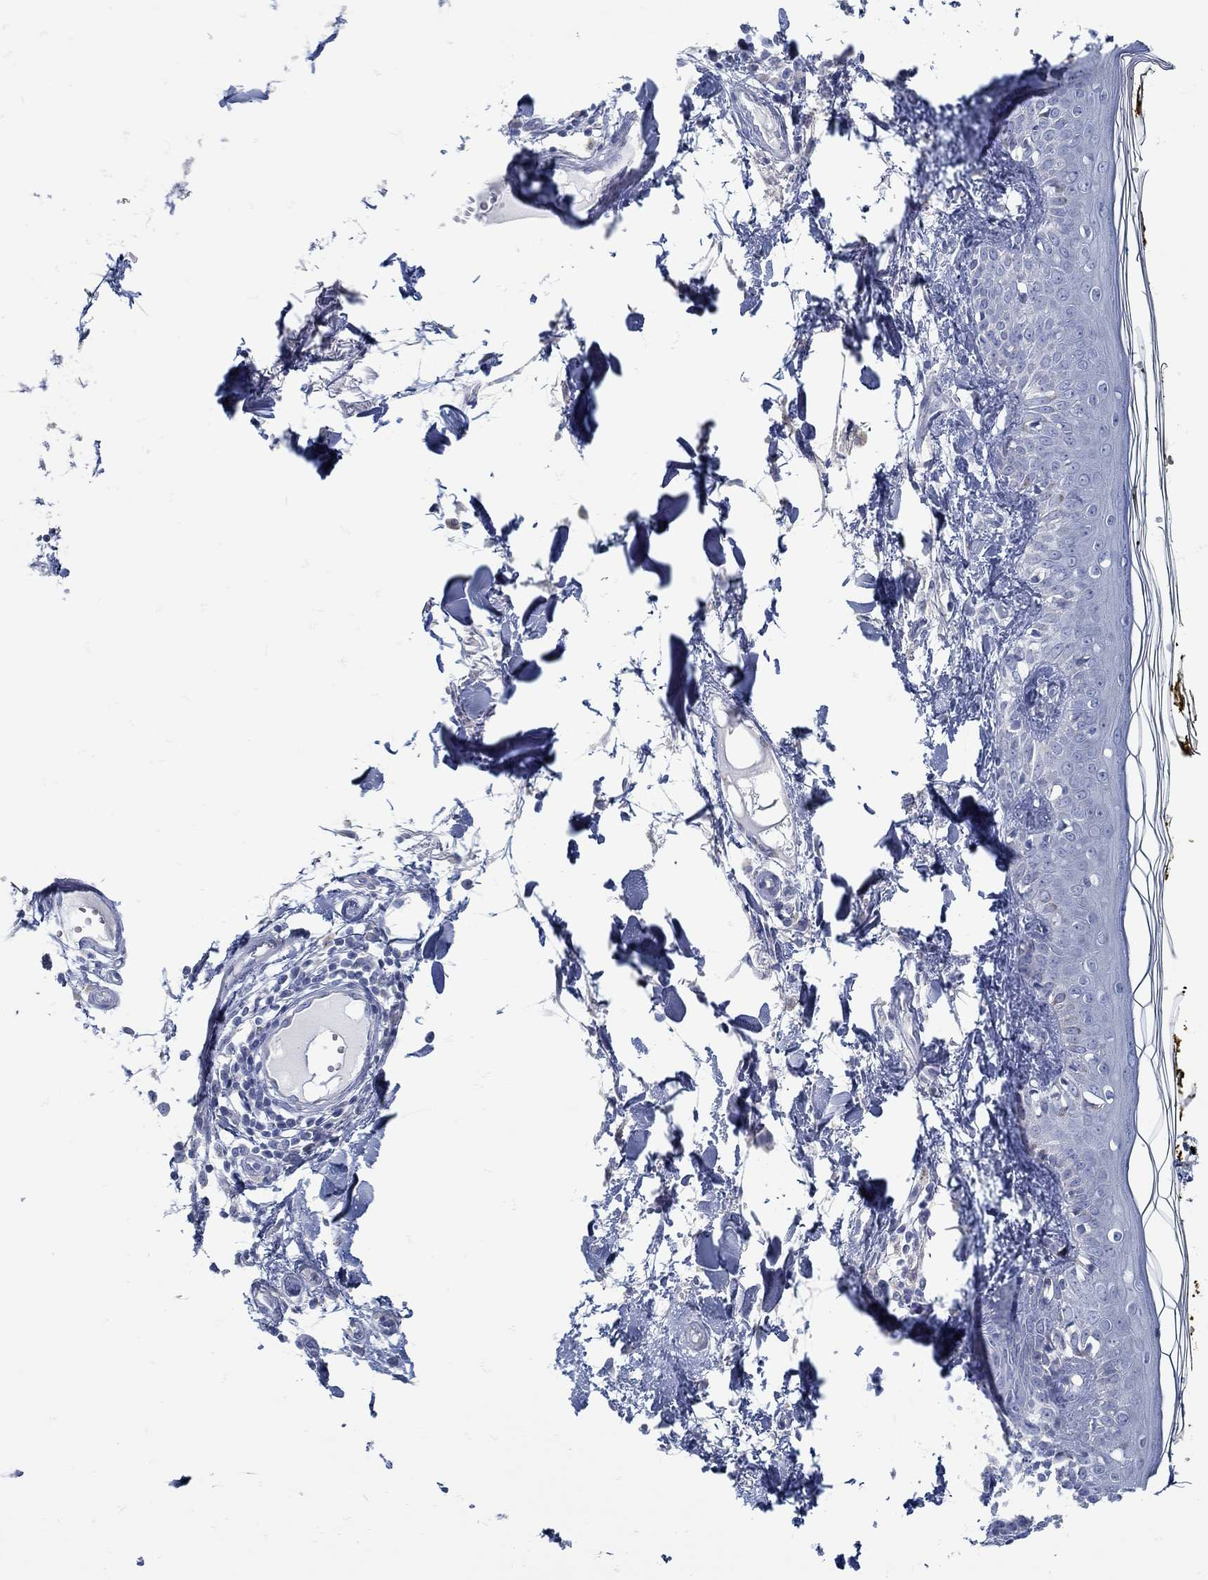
{"staining": {"intensity": "negative", "quantity": "none", "location": "none"}, "tissue": "skin", "cell_type": "Fibroblasts", "image_type": "normal", "snomed": [{"axis": "morphology", "description": "Normal tissue, NOS"}, {"axis": "topography", "description": "Skin"}], "caption": "Immunohistochemistry image of unremarkable skin stained for a protein (brown), which demonstrates no expression in fibroblasts. The staining was performed using DAB to visualize the protein expression in brown, while the nuclei were stained in blue with hematoxylin (Magnification: 20x).", "gene": "ZFAND4", "patient": {"sex": "male", "age": 76}}